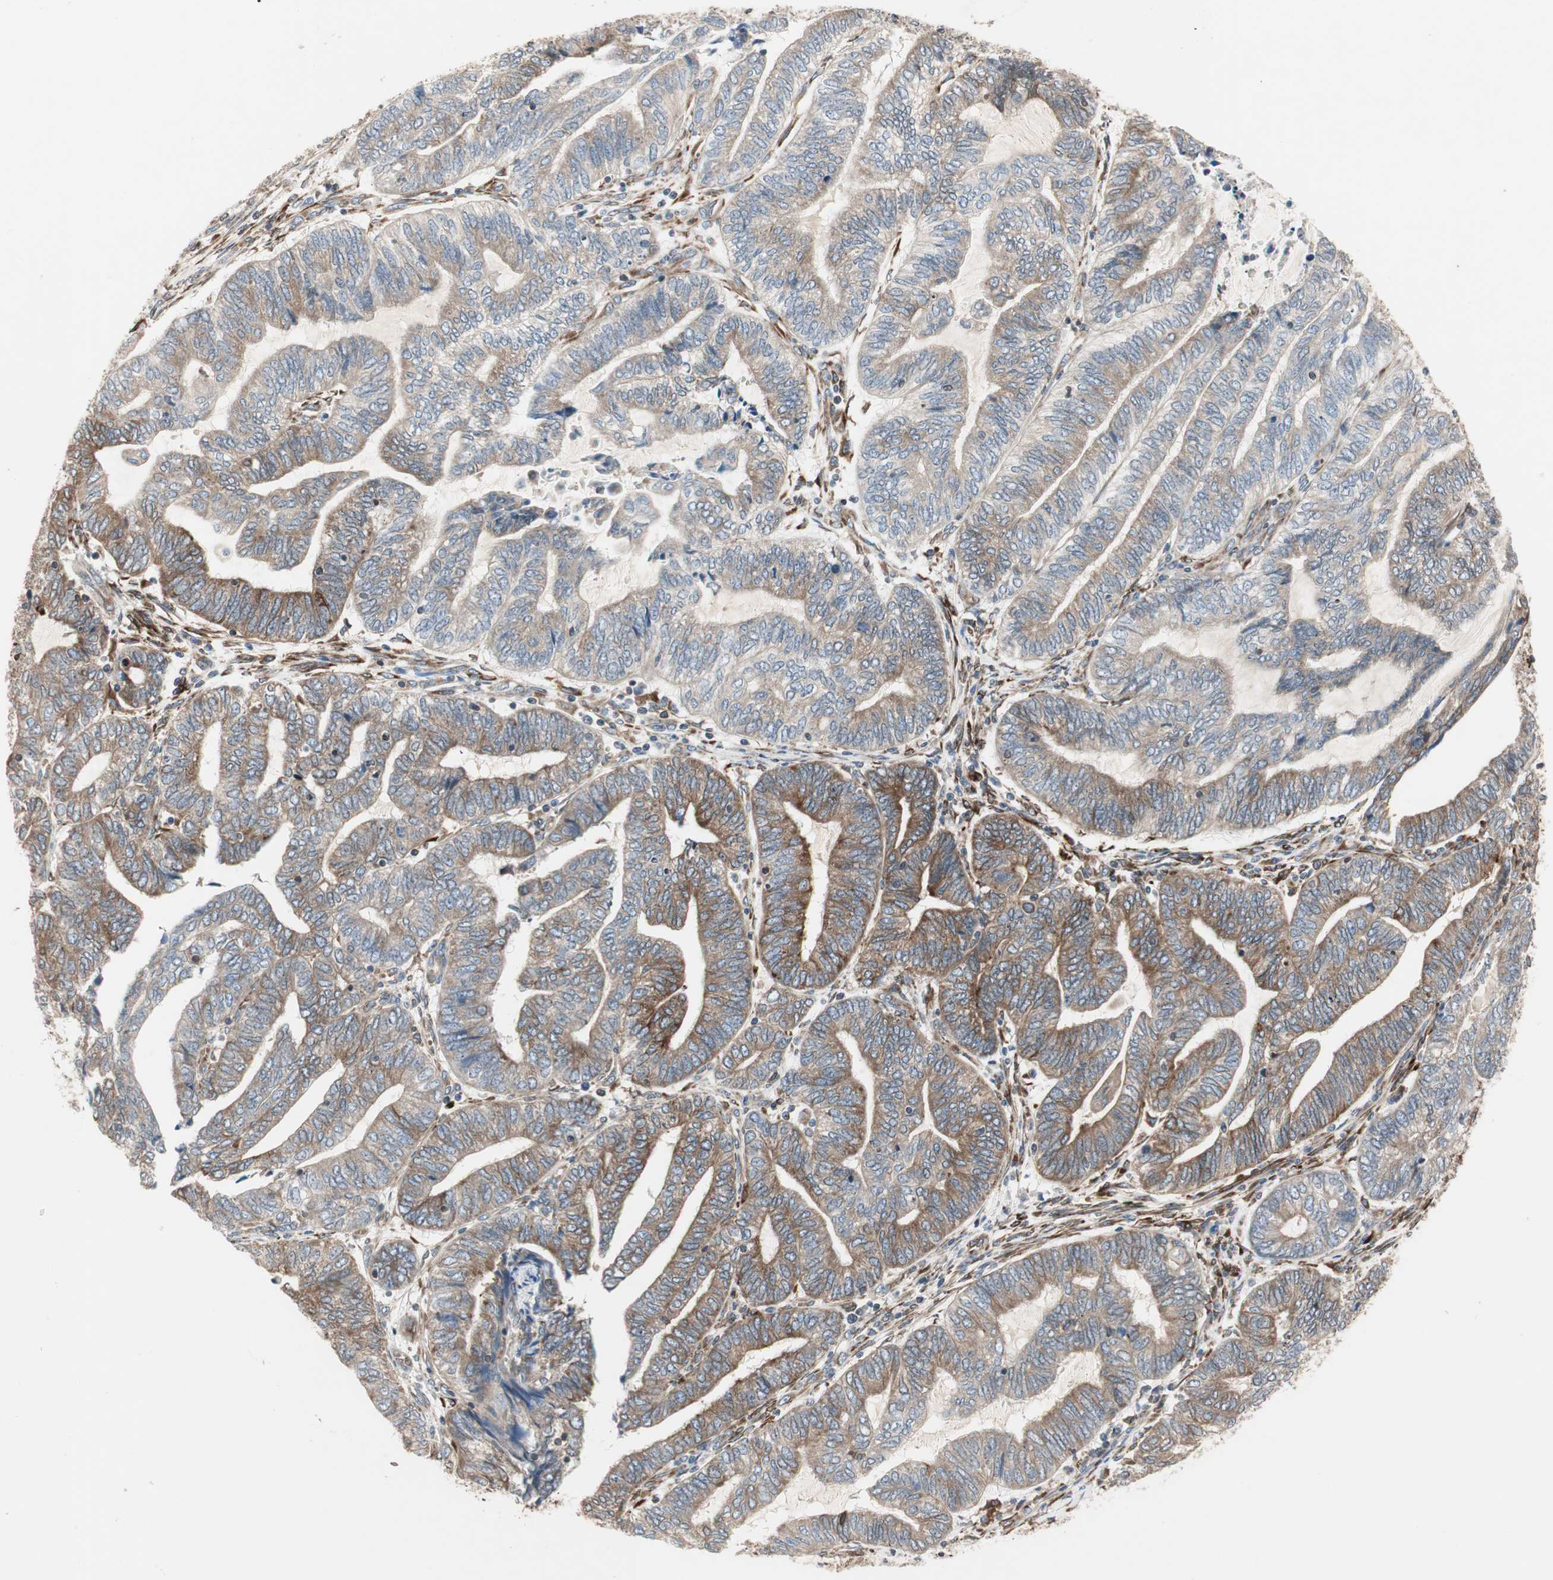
{"staining": {"intensity": "moderate", "quantity": ">75%", "location": "cytoplasmic/membranous"}, "tissue": "endometrial cancer", "cell_type": "Tumor cells", "image_type": "cancer", "snomed": [{"axis": "morphology", "description": "Adenocarcinoma, NOS"}, {"axis": "topography", "description": "Uterus"}, {"axis": "topography", "description": "Endometrium"}], "caption": "Endometrial cancer stained with immunohistochemistry reveals moderate cytoplasmic/membranous positivity in about >75% of tumor cells.", "gene": "H6PD", "patient": {"sex": "female", "age": 70}}